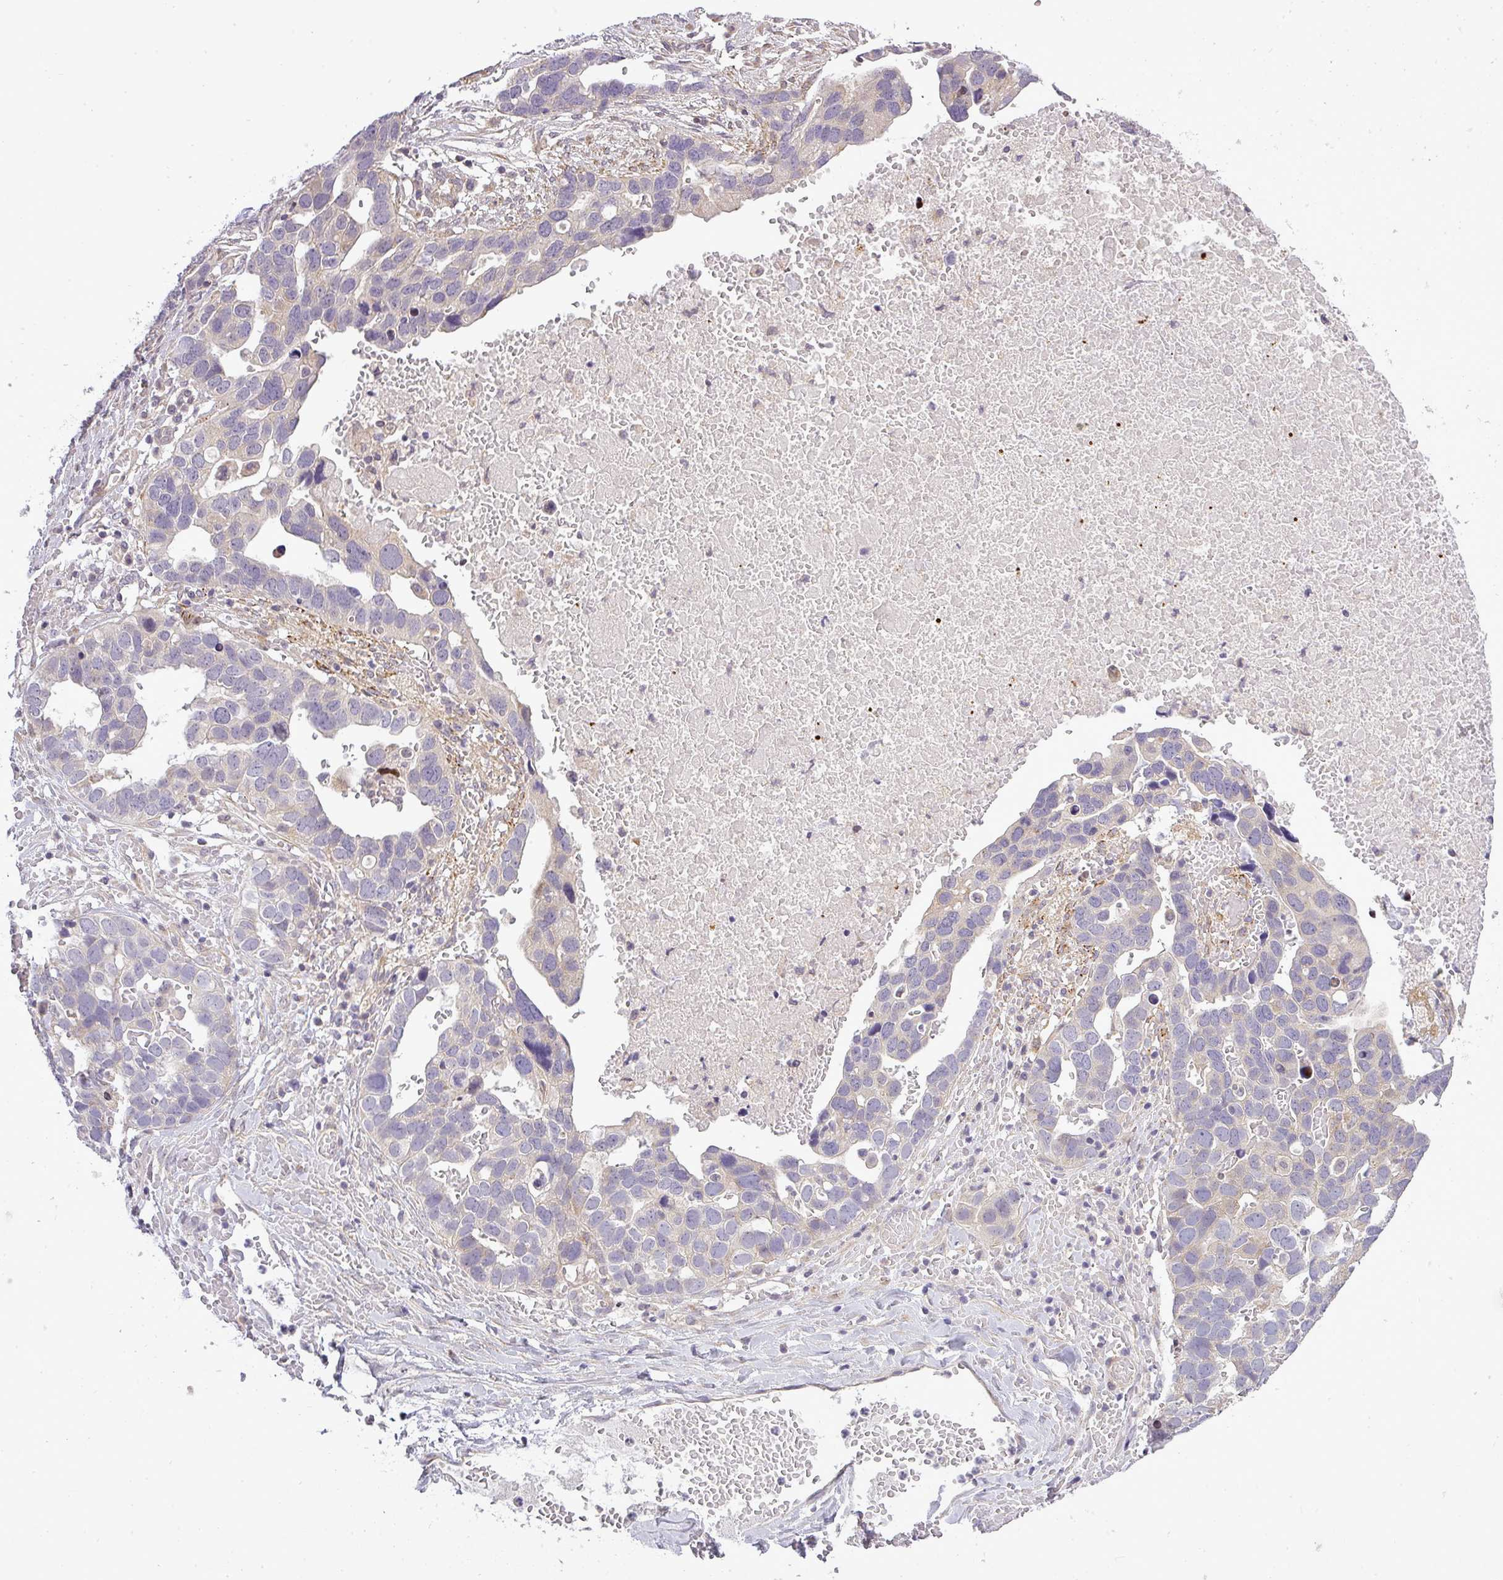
{"staining": {"intensity": "negative", "quantity": "none", "location": "none"}, "tissue": "ovarian cancer", "cell_type": "Tumor cells", "image_type": "cancer", "snomed": [{"axis": "morphology", "description": "Cystadenocarcinoma, serous, NOS"}, {"axis": "topography", "description": "Ovary"}], "caption": "This is an immunohistochemistry micrograph of human serous cystadenocarcinoma (ovarian). There is no staining in tumor cells.", "gene": "ZDHHC1", "patient": {"sex": "female", "age": 54}}